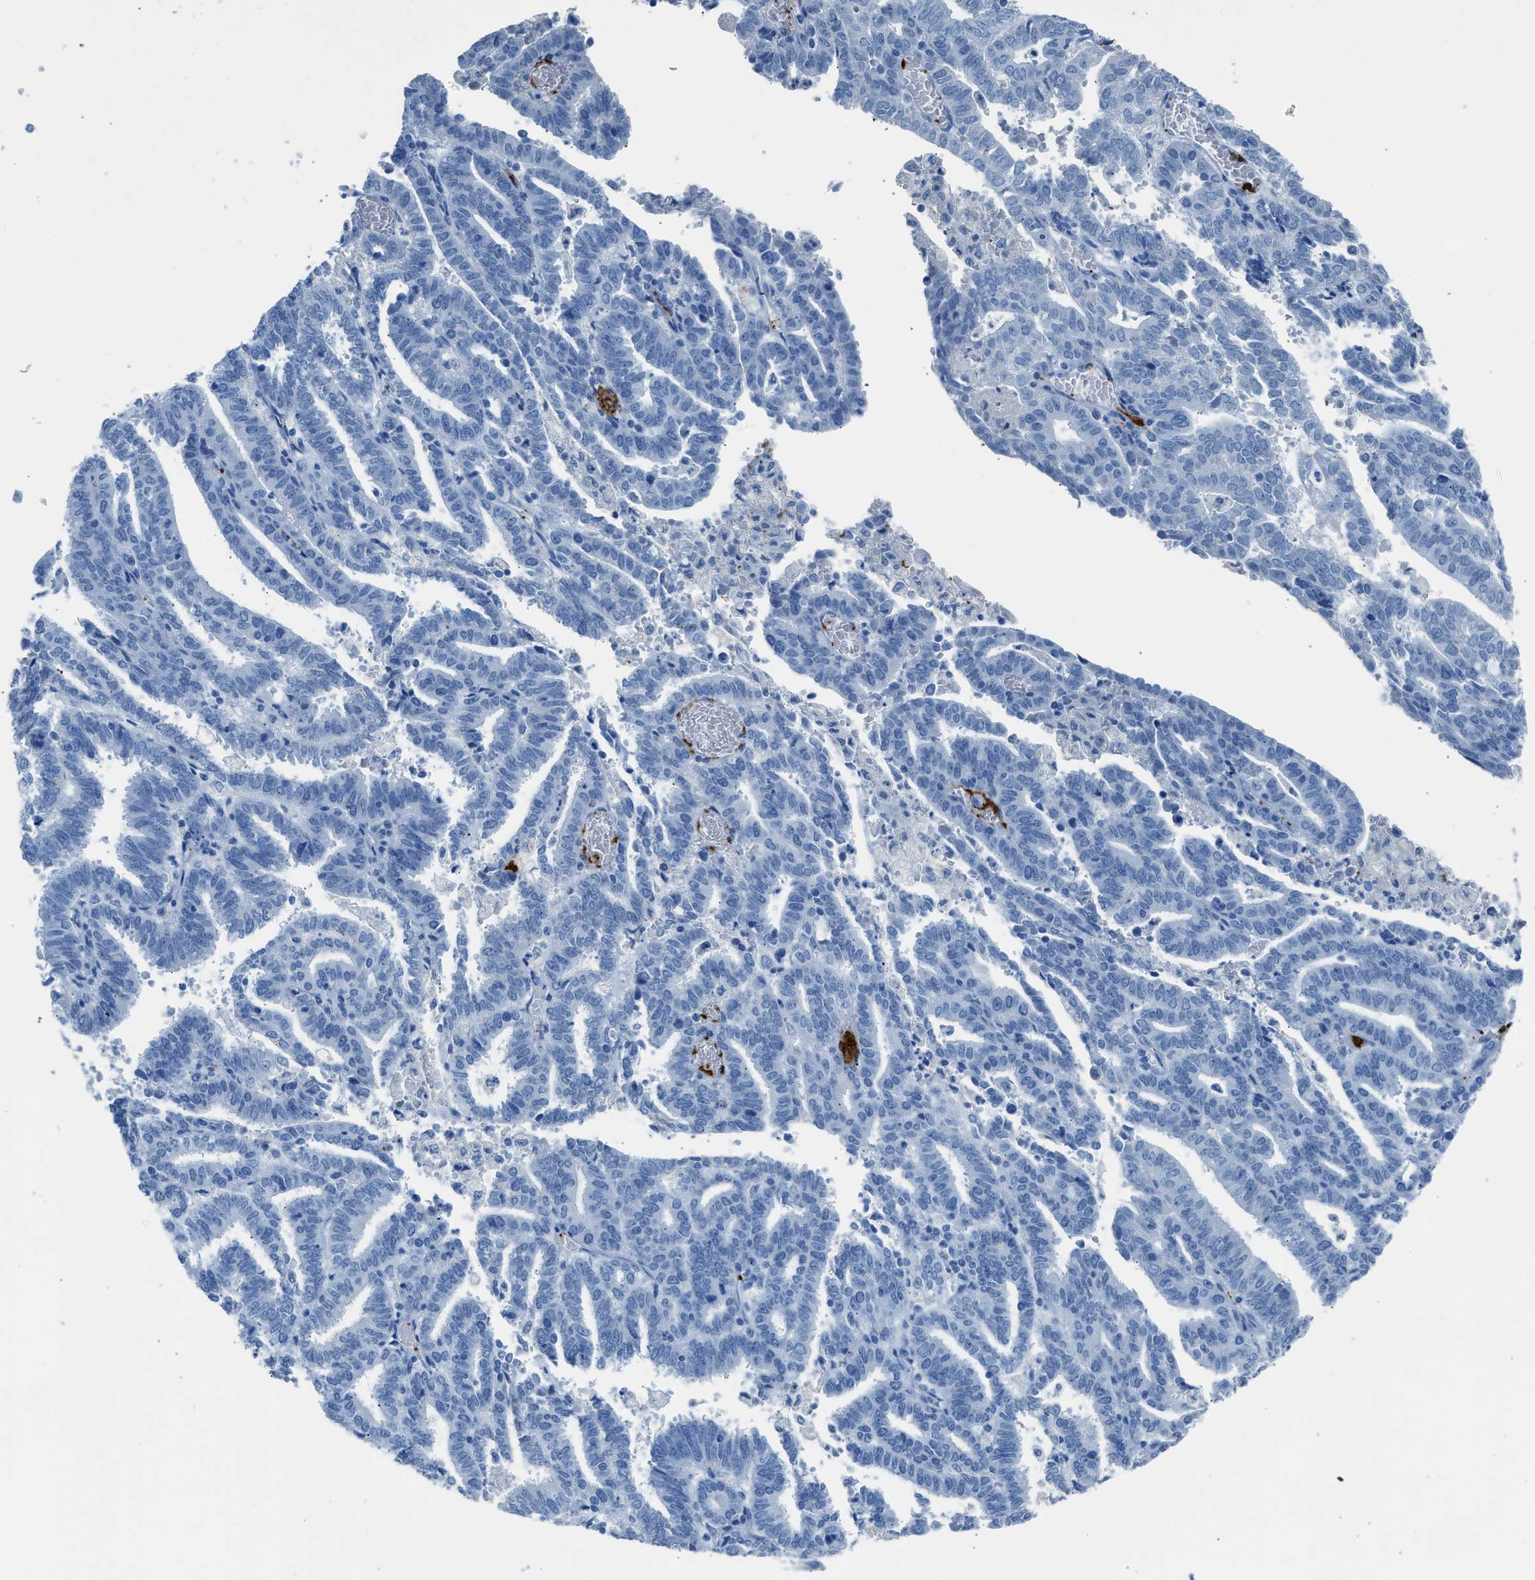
{"staining": {"intensity": "negative", "quantity": "none", "location": "none"}, "tissue": "endometrial cancer", "cell_type": "Tumor cells", "image_type": "cancer", "snomed": [{"axis": "morphology", "description": "Adenocarcinoma, NOS"}, {"axis": "topography", "description": "Uterus"}], "caption": "Tumor cells show no significant positivity in adenocarcinoma (endometrial).", "gene": "FAIM2", "patient": {"sex": "female", "age": 83}}